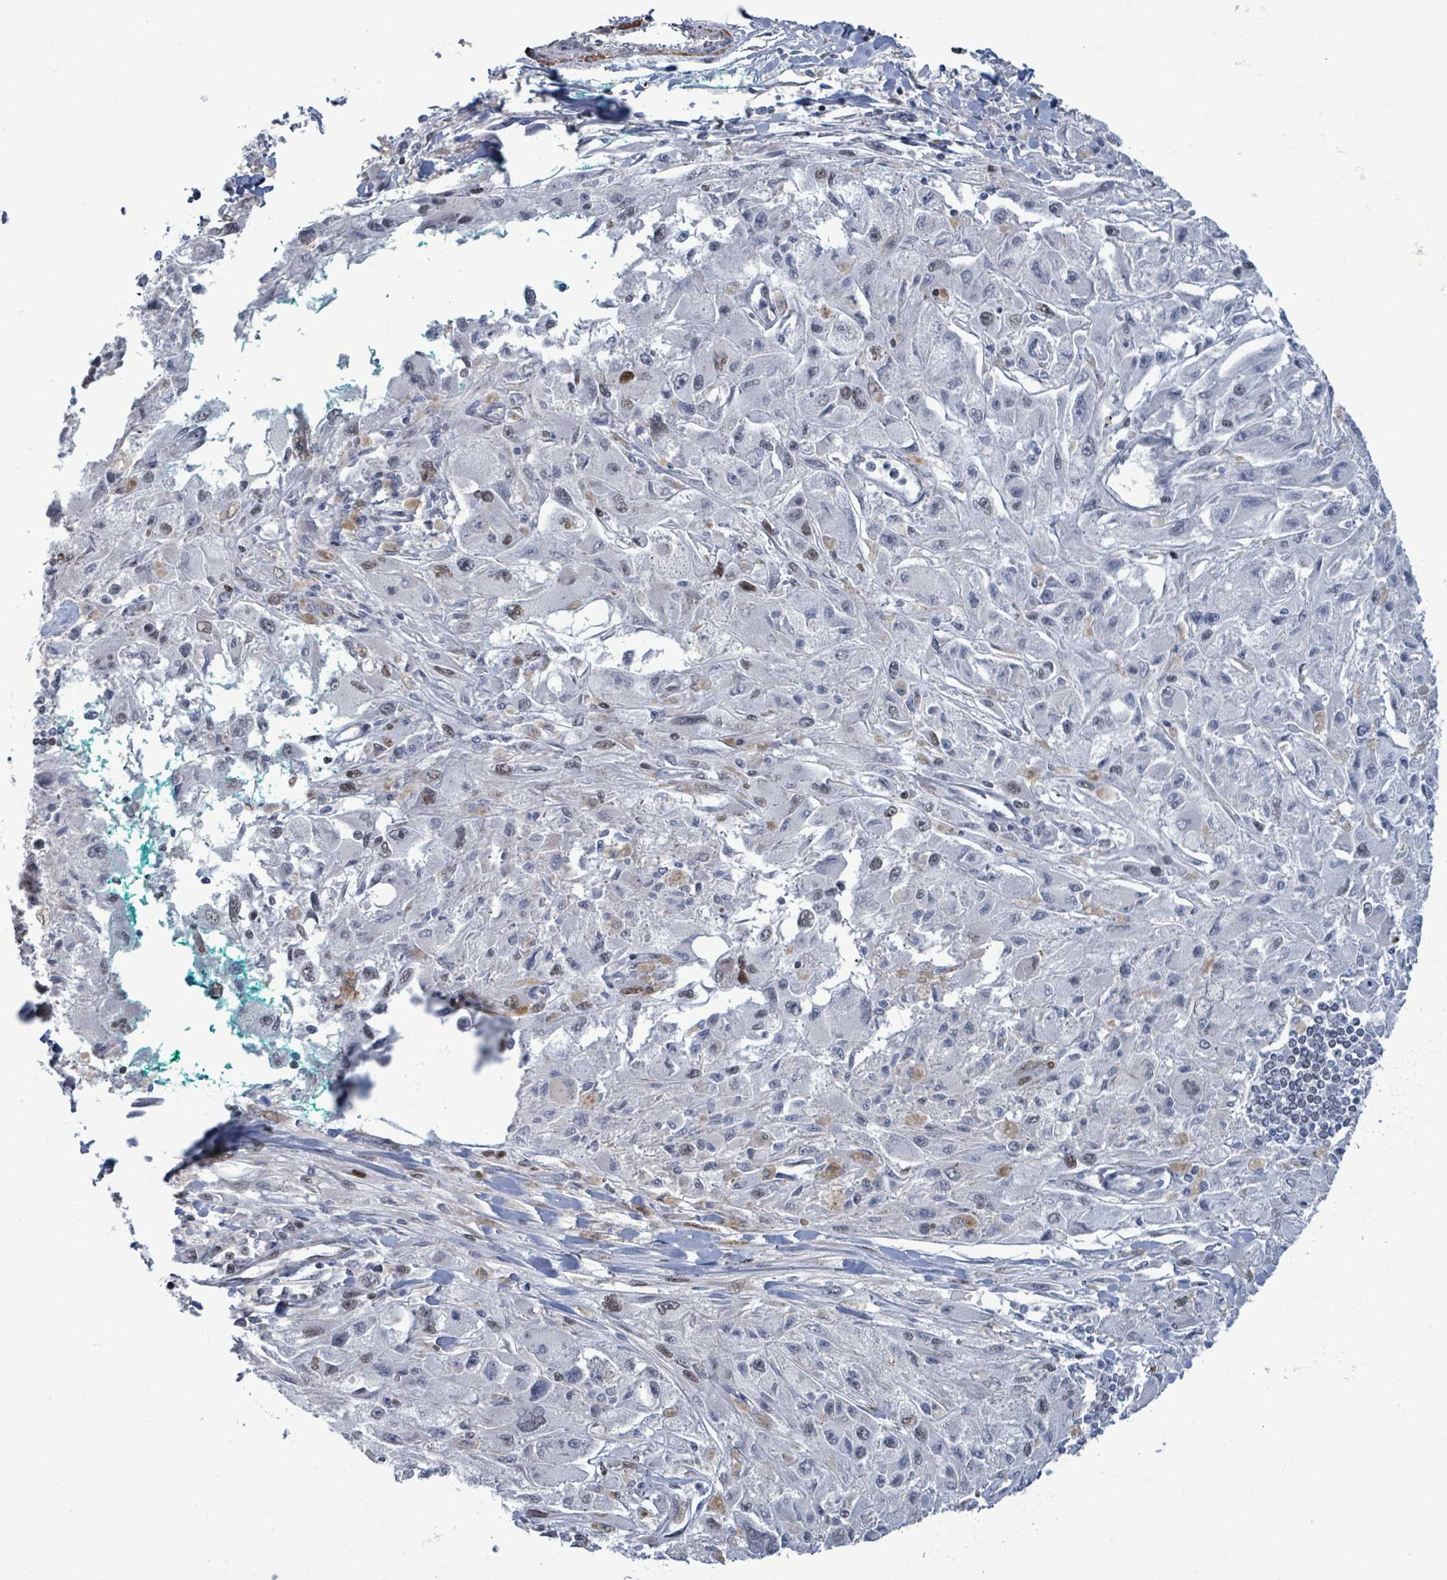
{"staining": {"intensity": "negative", "quantity": "none", "location": "none"}, "tissue": "melanoma", "cell_type": "Tumor cells", "image_type": "cancer", "snomed": [{"axis": "morphology", "description": "Malignant melanoma, Metastatic site"}, {"axis": "topography", "description": "Skin"}], "caption": "Human melanoma stained for a protein using IHC displays no staining in tumor cells.", "gene": "DMRTC1B", "patient": {"sex": "male", "age": 53}}